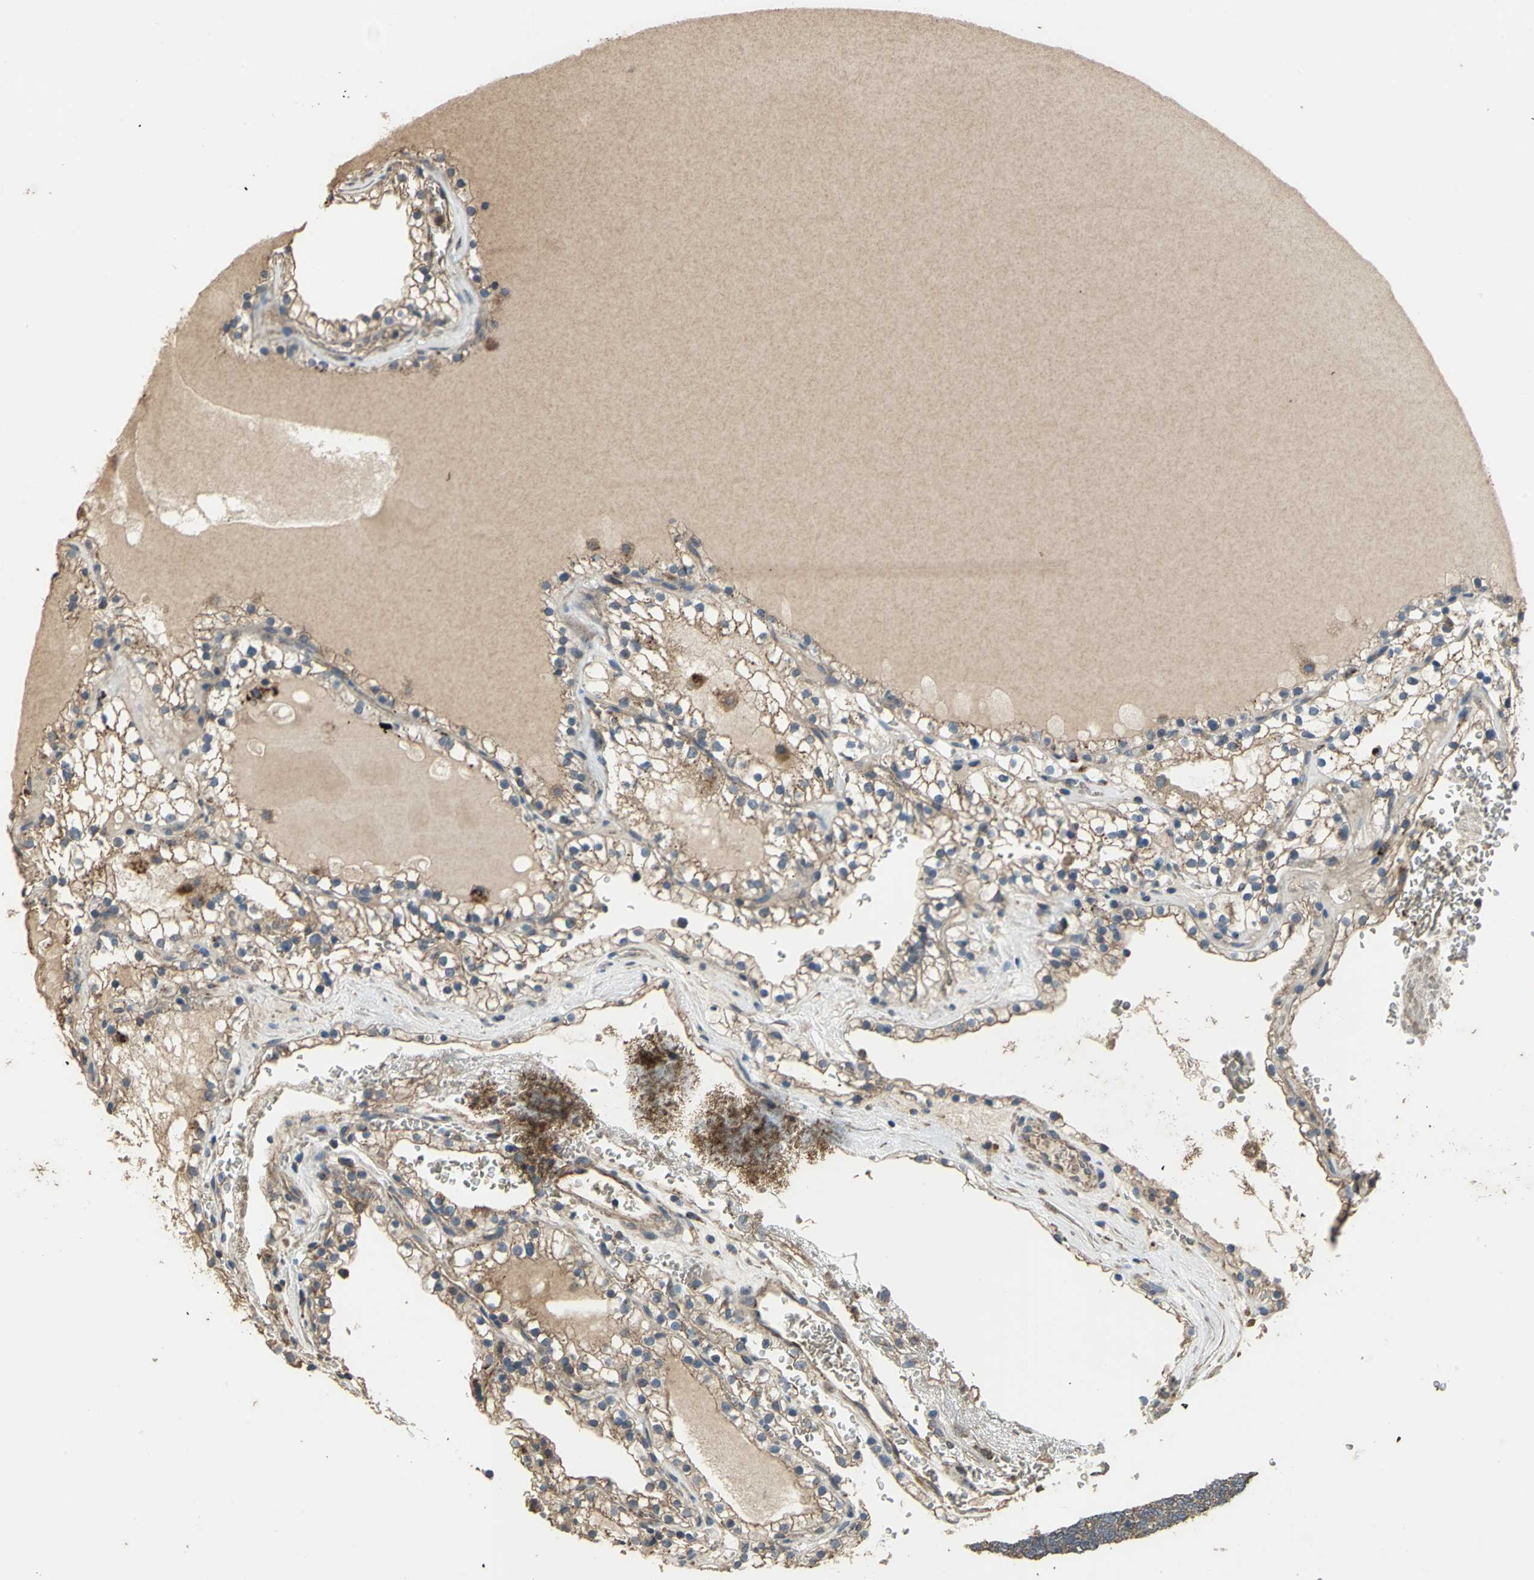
{"staining": {"intensity": "moderate", "quantity": ">75%", "location": "cytoplasmic/membranous"}, "tissue": "renal cancer", "cell_type": "Tumor cells", "image_type": "cancer", "snomed": [{"axis": "morphology", "description": "Adenocarcinoma, NOS"}, {"axis": "topography", "description": "Kidney"}], "caption": "Moderate cytoplasmic/membranous protein positivity is appreciated in about >75% of tumor cells in renal cancer (adenocarcinoma).", "gene": "POLRMT", "patient": {"sex": "female", "age": 41}}